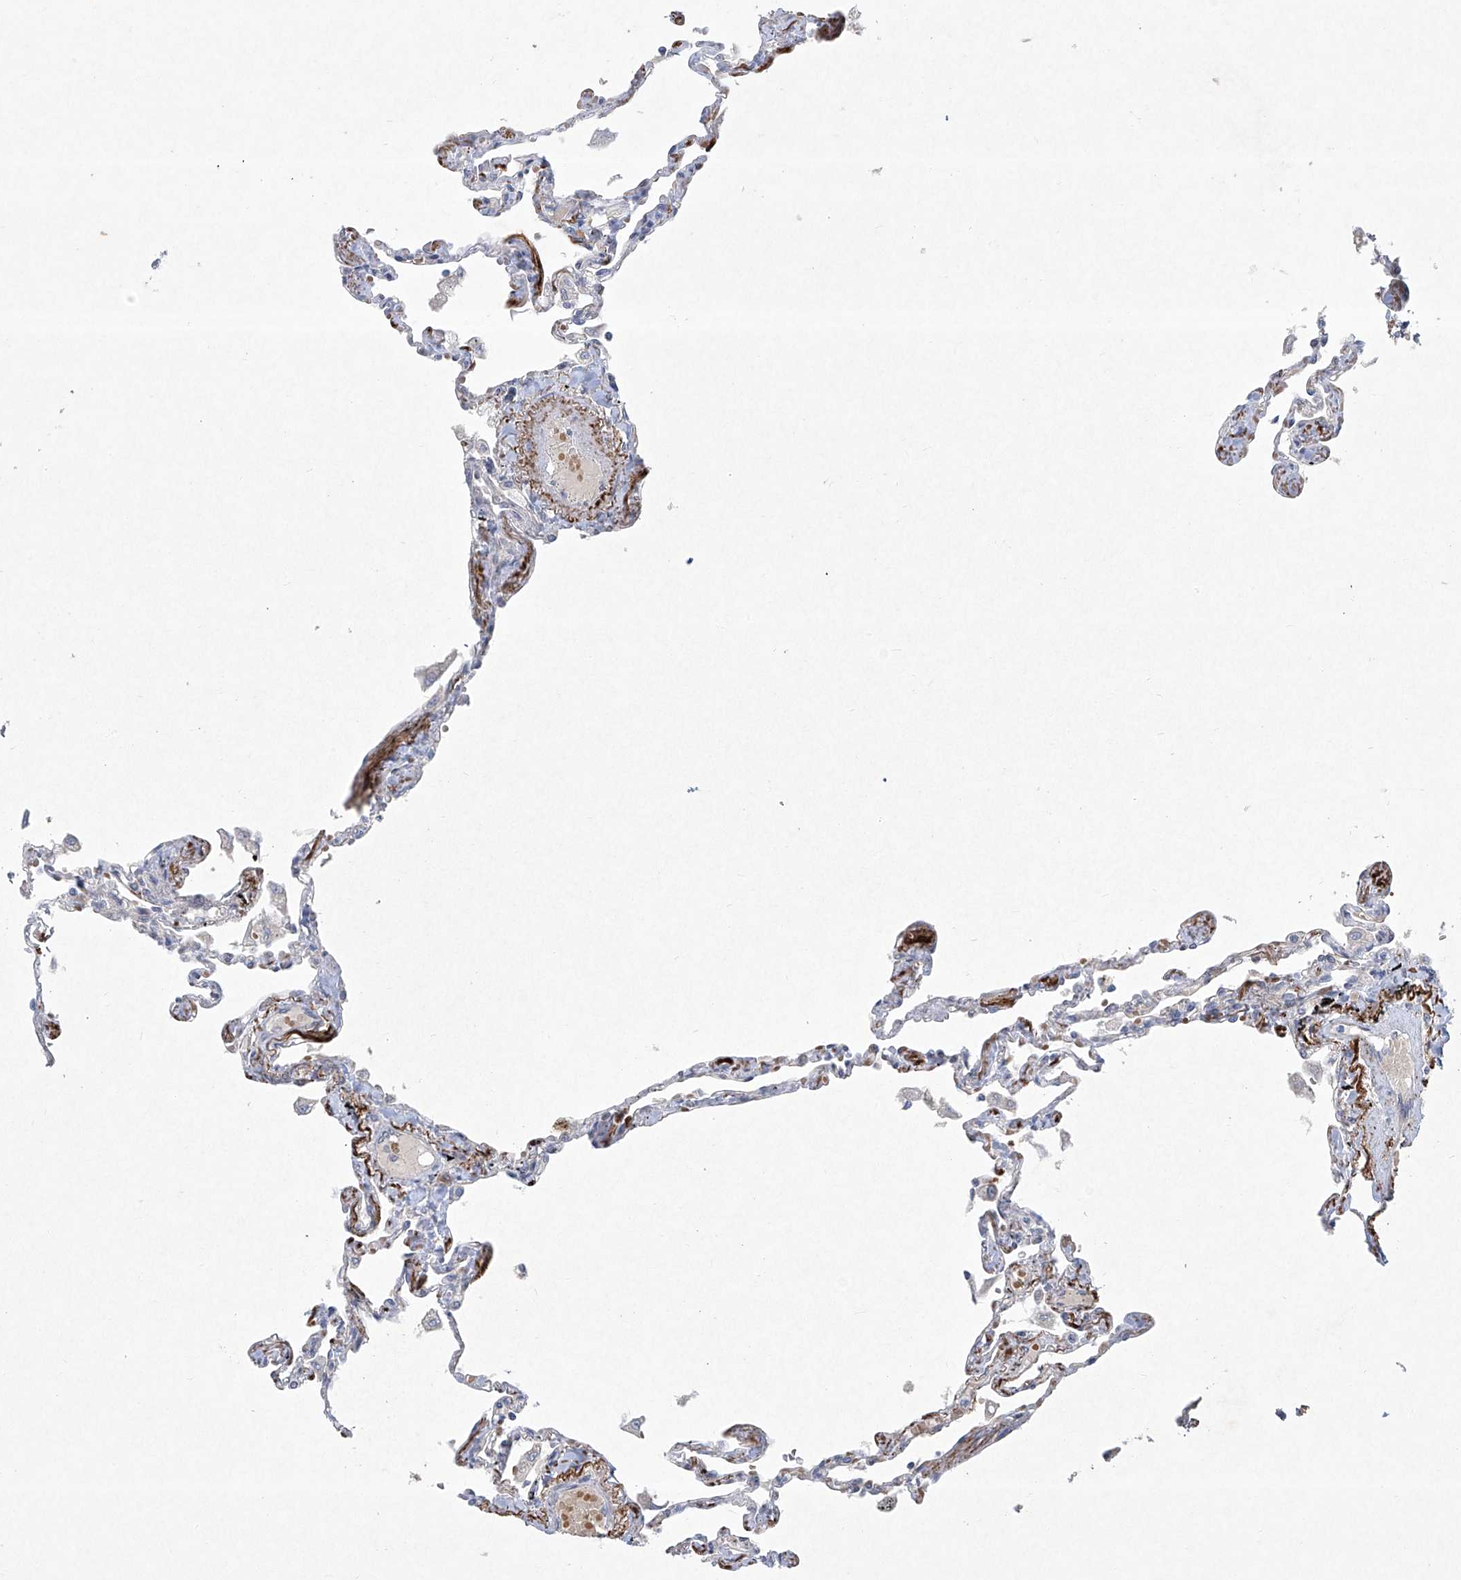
{"staining": {"intensity": "strong", "quantity": "<25%", "location": "cytoplasmic/membranous"}, "tissue": "lung", "cell_type": "Alveolar cells", "image_type": "normal", "snomed": [{"axis": "morphology", "description": "Normal tissue, NOS"}, {"axis": "topography", "description": "Lung"}], "caption": "High-magnification brightfield microscopy of benign lung stained with DAB (brown) and counterstained with hematoxylin (blue). alveolar cells exhibit strong cytoplasmic/membranous staining is identified in approximately<25% of cells. (DAB IHC, brown staining for protein, blue staining for nuclei).", "gene": "TJAP1", "patient": {"sex": "female", "age": 67}}